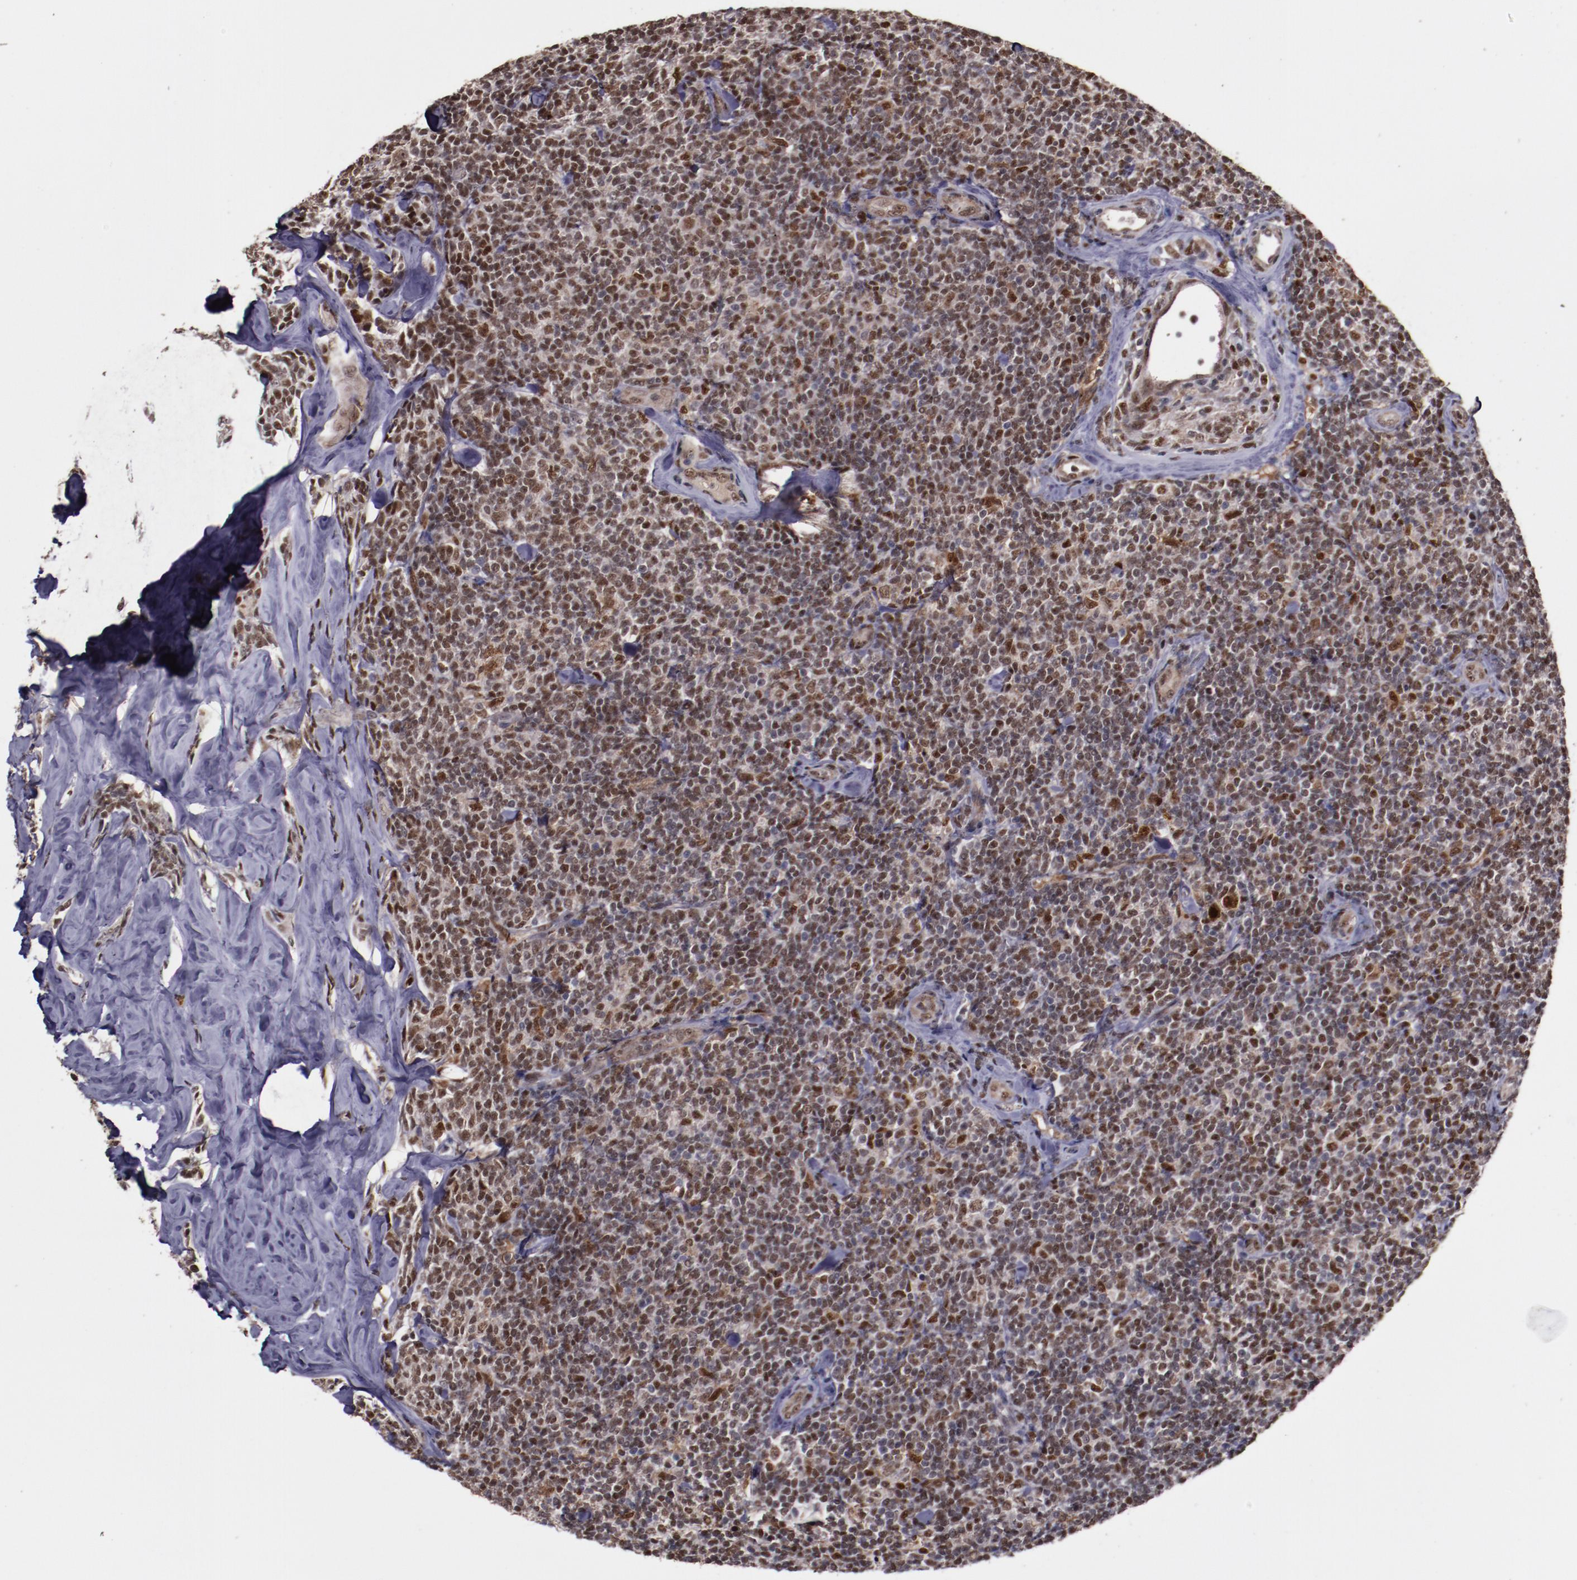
{"staining": {"intensity": "moderate", "quantity": ">75%", "location": "nuclear"}, "tissue": "lymphoma", "cell_type": "Tumor cells", "image_type": "cancer", "snomed": [{"axis": "morphology", "description": "Malignant lymphoma, non-Hodgkin's type, Low grade"}, {"axis": "topography", "description": "Lymph node"}], "caption": "Low-grade malignant lymphoma, non-Hodgkin's type stained for a protein demonstrates moderate nuclear positivity in tumor cells. The staining was performed using DAB (3,3'-diaminobenzidine), with brown indicating positive protein expression. Nuclei are stained blue with hematoxylin.", "gene": "CHEK2", "patient": {"sex": "female", "age": 56}}